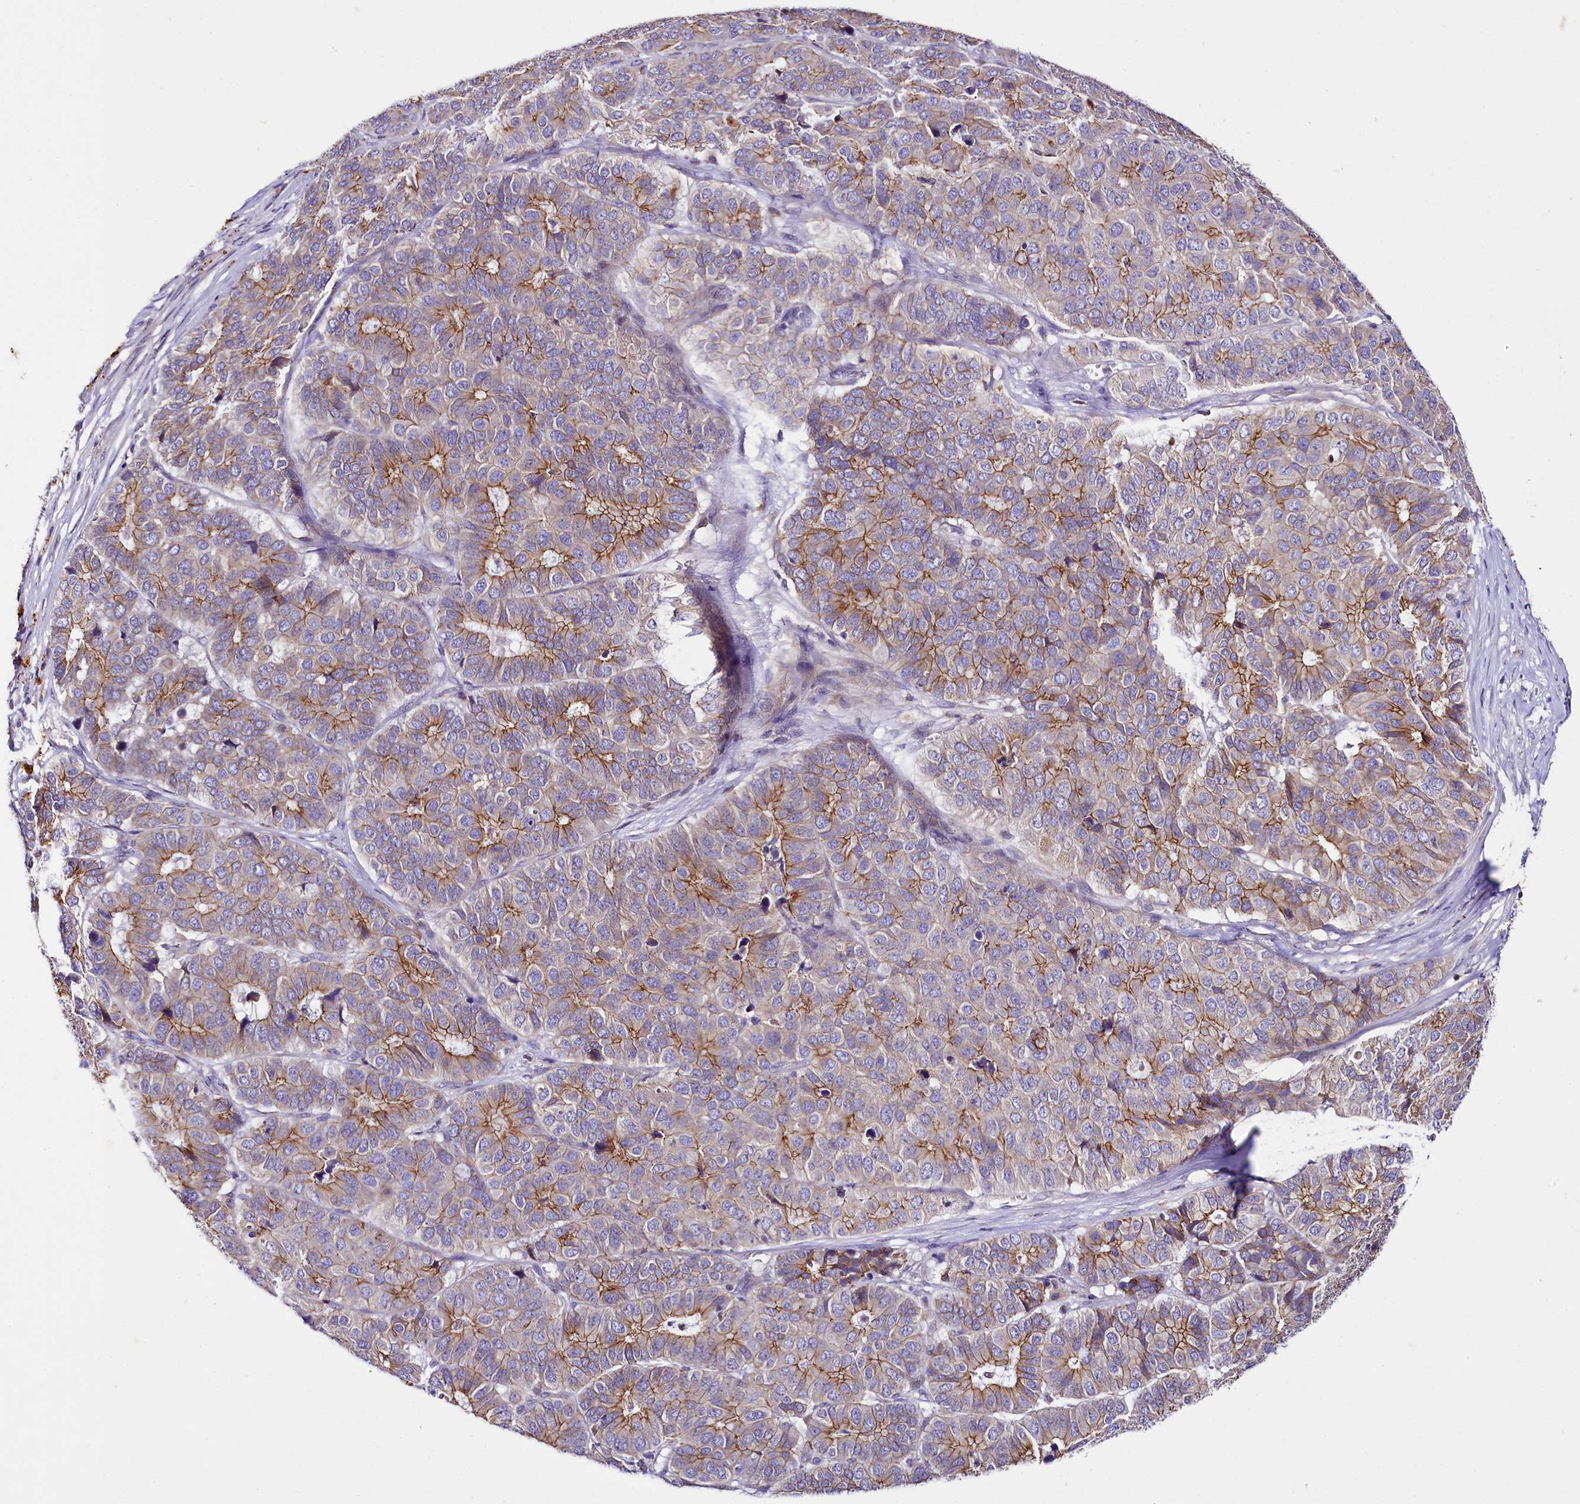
{"staining": {"intensity": "moderate", "quantity": ">75%", "location": "cytoplasmic/membranous"}, "tissue": "pancreatic cancer", "cell_type": "Tumor cells", "image_type": "cancer", "snomed": [{"axis": "morphology", "description": "Adenocarcinoma, NOS"}, {"axis": "topography", "description": "Pancreas"}], "caption": "Adenocarcinoma (pancreatic) stained with immunohistochemistry (IHC) demonstrates moderate cytoplasmic/membranous staining in approximately >75% of tumor cells. The protein is stained brown, and the nuclei are stained in blue (DAB IHC with brightfield microscopy, high magnification).", "gene": "SACM1L", "patient": {"sex": "male", "age": 50}}